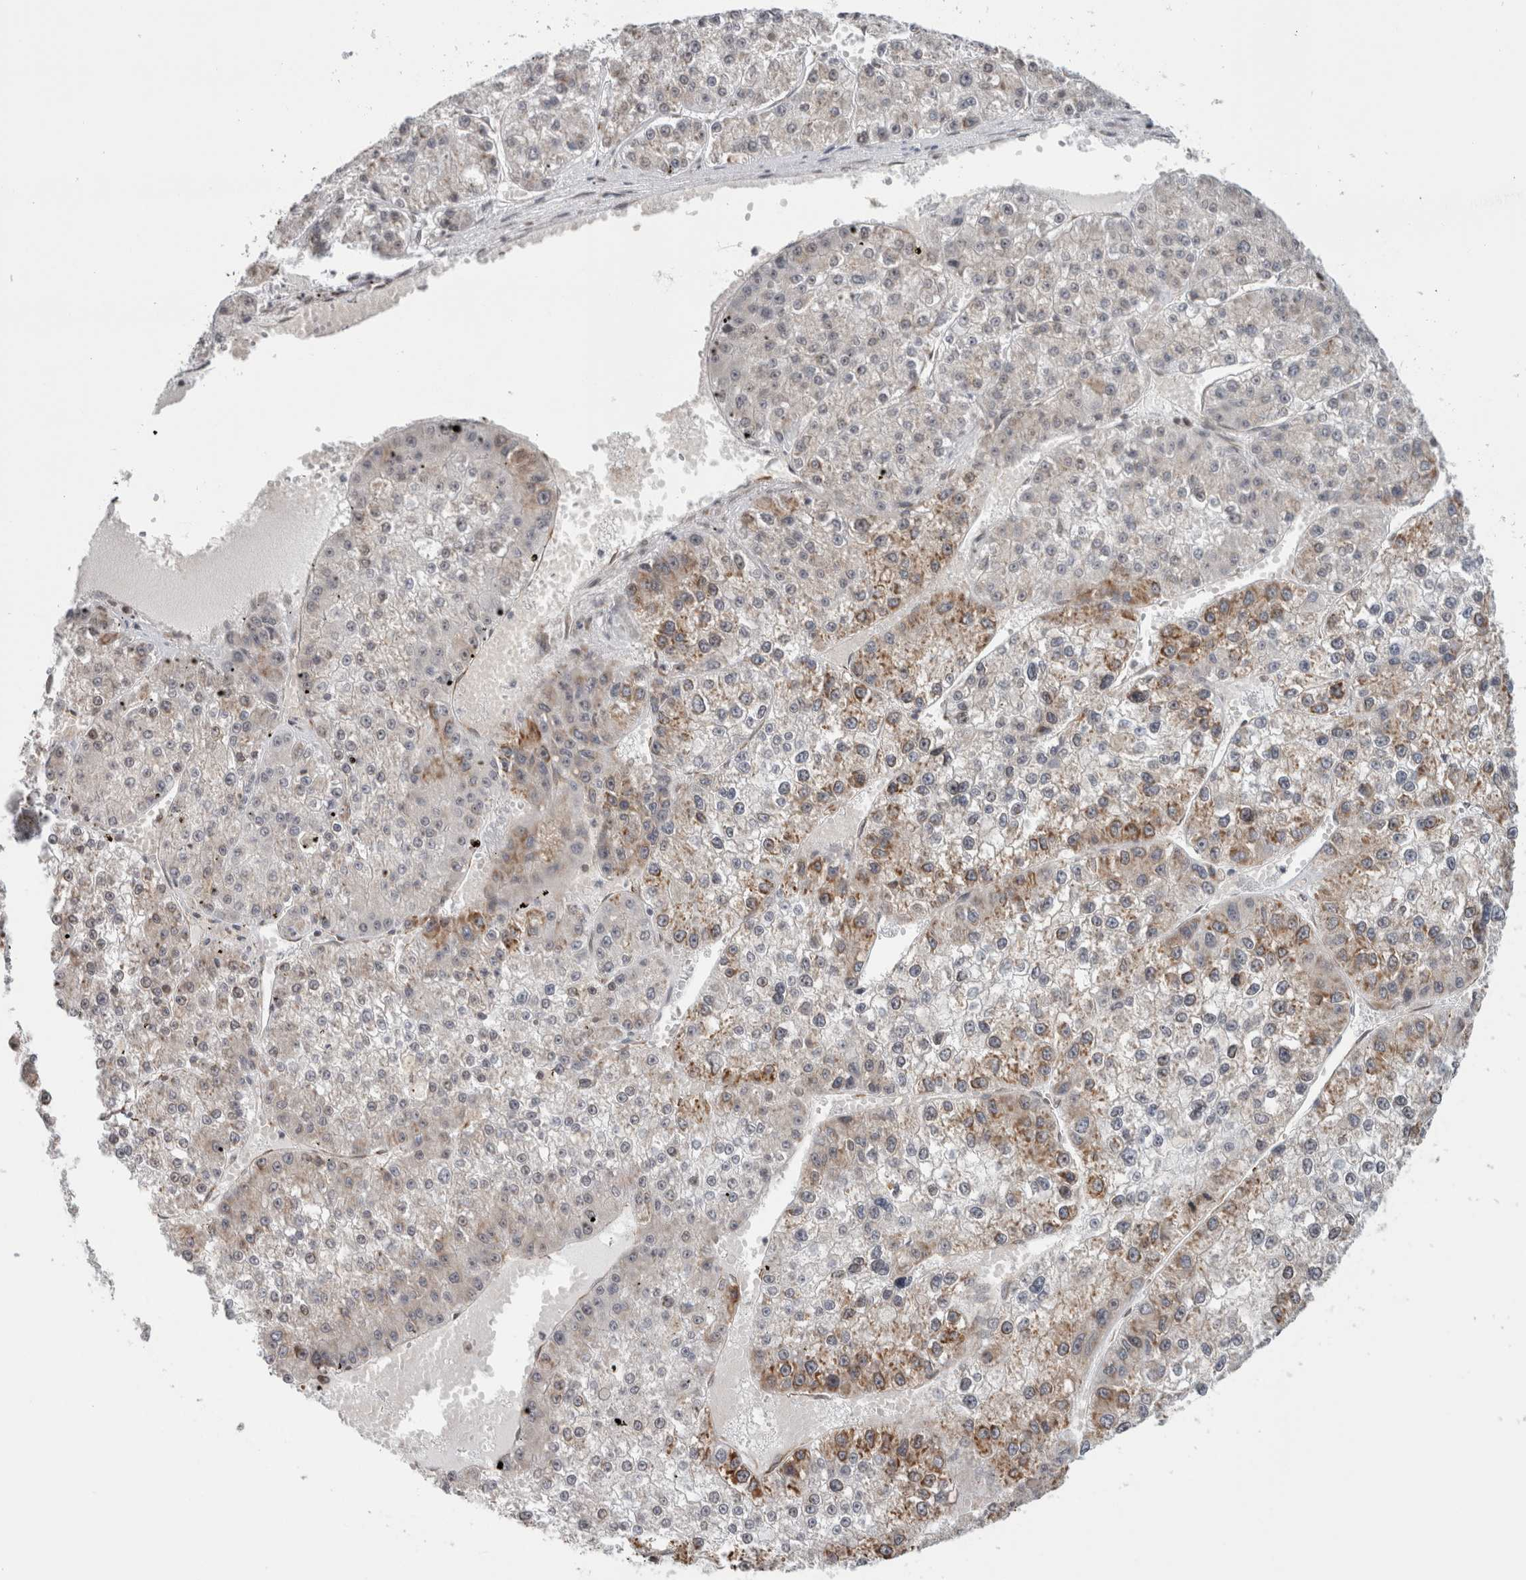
{"staining": {"intensity": "moderate", "quantity": "<25%", "location": "cytoplasmic/membranous"}, "tissue": "liver cancer", "cell_type": "Tumor cells", "image_type": "cancer", "snomed": [{"axis": "morphology", "description": "Carcinoma, Hepatocellular, NOS"}, {"axis": "topography", "description": "Liver"}], "caption": "Liver cancer (hepatocellular carcinoma) stained with DAB (3,3'-diaminobenzidine) immunohistochemistry exhibits low levels of moderate cytoplasmic/membranous staining in approximately <25% of tumor cells.", "gene": "RBMX2", "patient": {"sex": "female", "age": 73}}